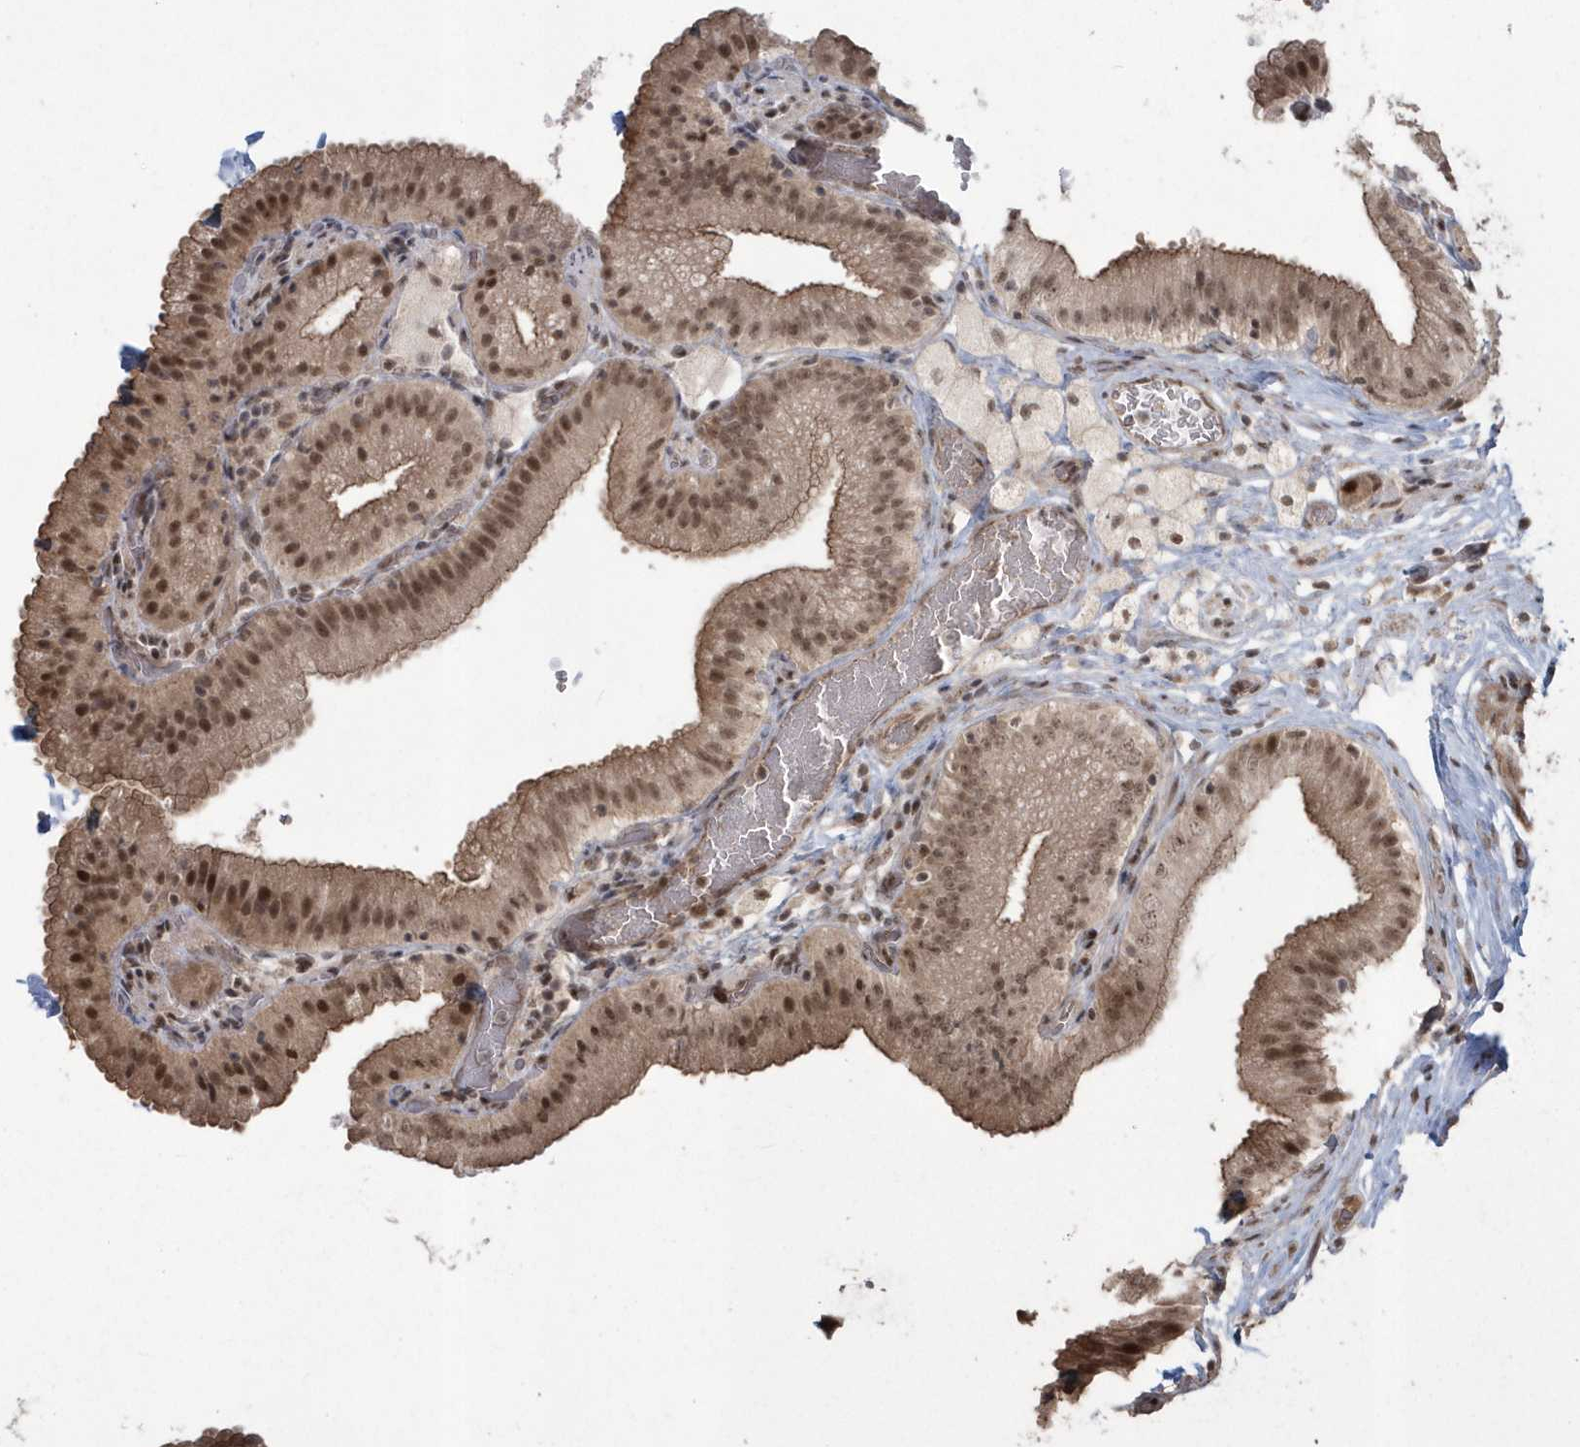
{"staining": {"intensity": "moderate", "quantity": ">75%", "location": "cytoplasmic/membranous,nuclear"}, "tissue": "gallbladder", "cell_type": "Glandular cells", "image_type": "normal", "snomed": [{"axis": "morphology", "description": "Normal tissue, NOS"}, {"axis": "topography", "description": "Gallbladder"}], "caption": "Unremarkable gallbladder reveals moderate cytoplasmic/membranous,nuclear positivity in about >75% of glandular cells, visualized by immunohistochemistry.", "gene": "EPB41L4A", "patient": {"sex": "male", "age": 54}}